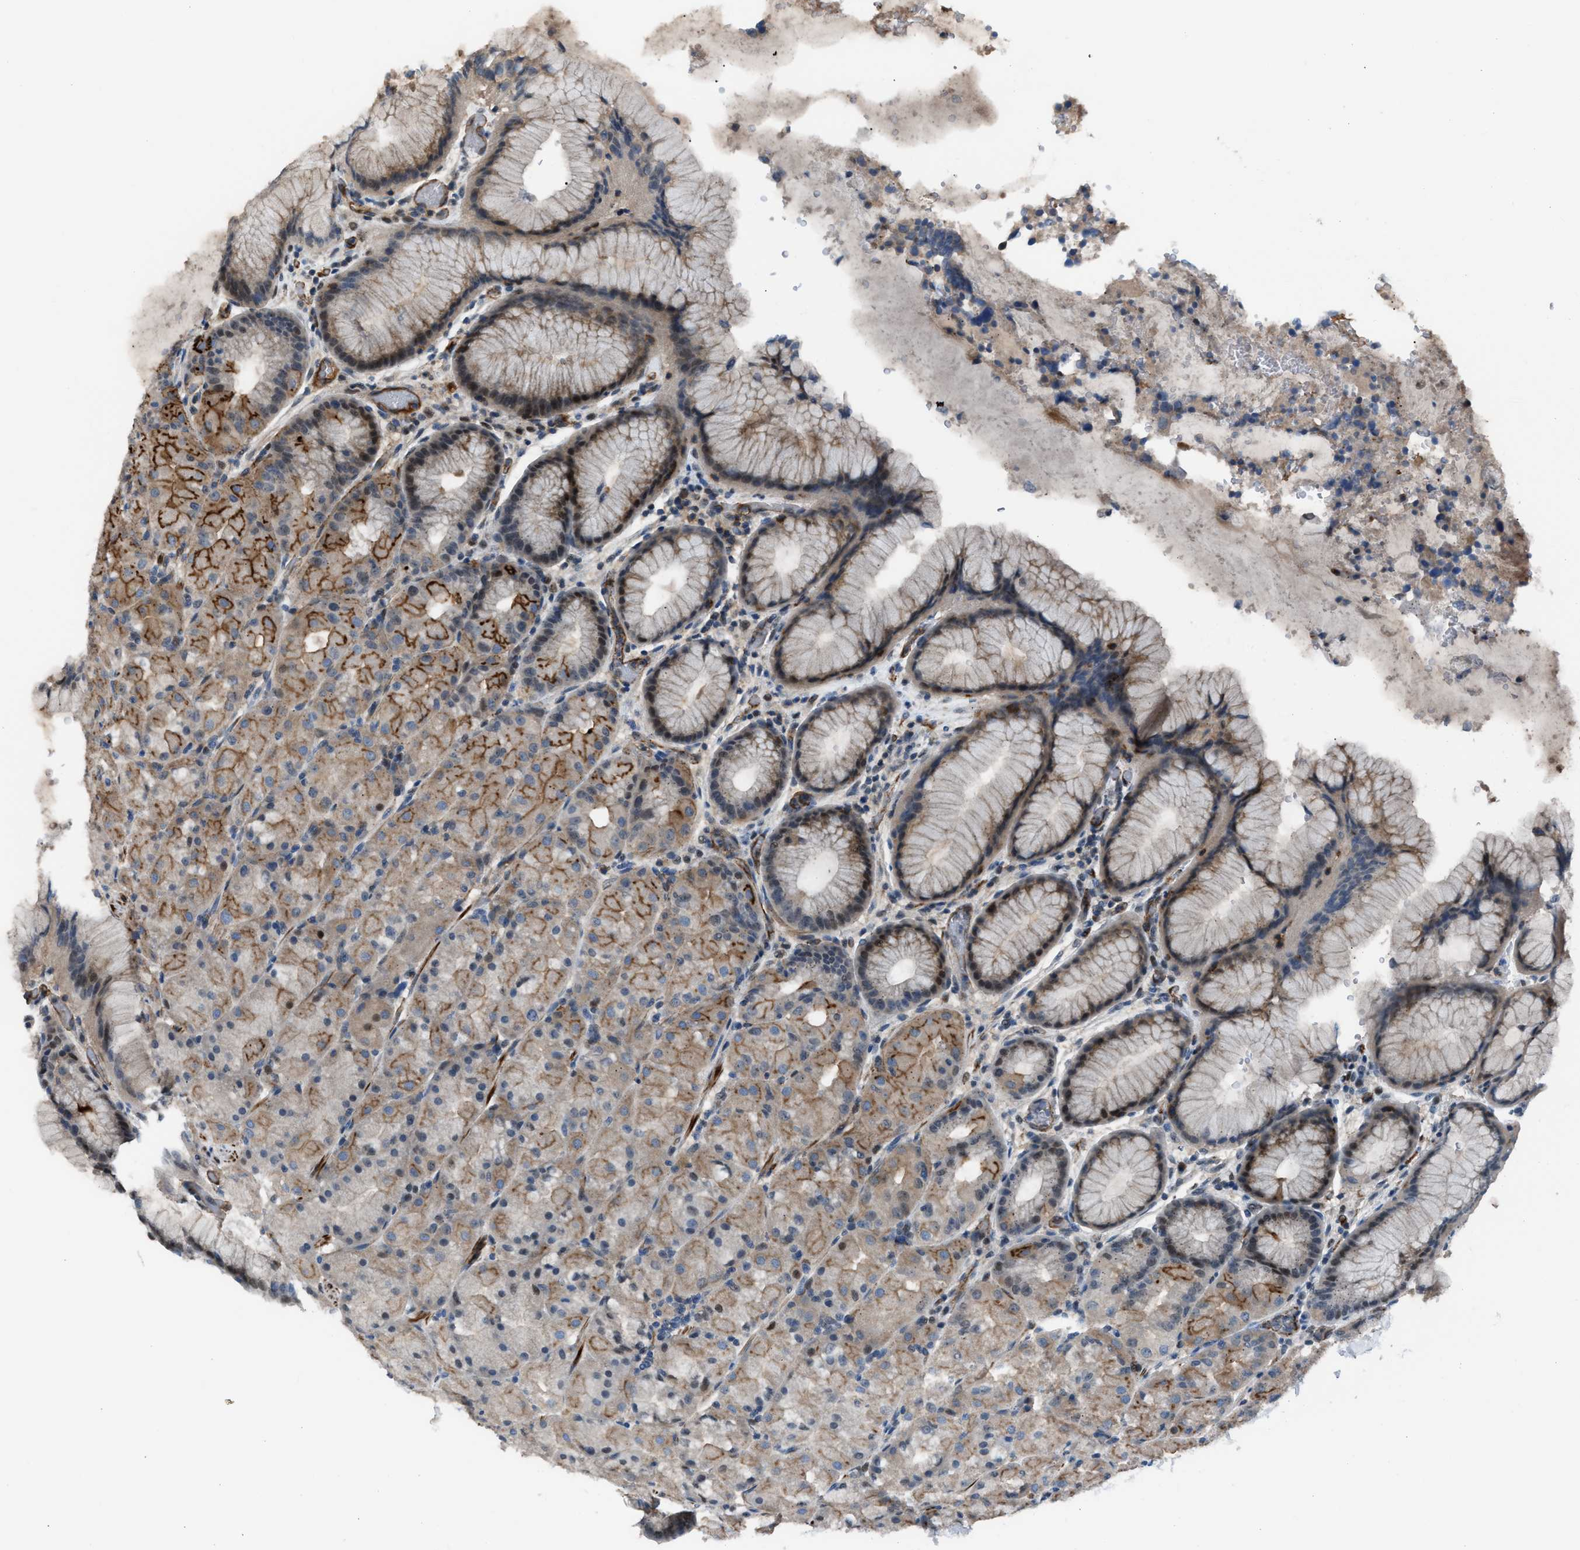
{"staining": {"intensity": "moderate", "quantity": "25%-75%", "location": "cytoplasmic/membranous,nuclear"}, "tissue": "stomach", "cell_type": "Glandular cells", "image_type": "normal", "snomed": [{"axis": "morphology", "description": "Normal tissue, NOS"}, {"axis": "topography", "description": "Stomach, upper"}, {"axis": "topography", "description": "Stomach"}], "caption": "Stomach stained with IHC exhibits moderate cytoplasmic/membranous,nuclear positivity in approximately 25%-75% of glandular cells. The staining is performed using DAB (3,3'-diaminobenzidine) brown chromogen to label protein expression. The nuclei are counter-stained blue using hematoxylin.", "gene": "CRTC1", "patient": {"sex": "male", "age": 48}}